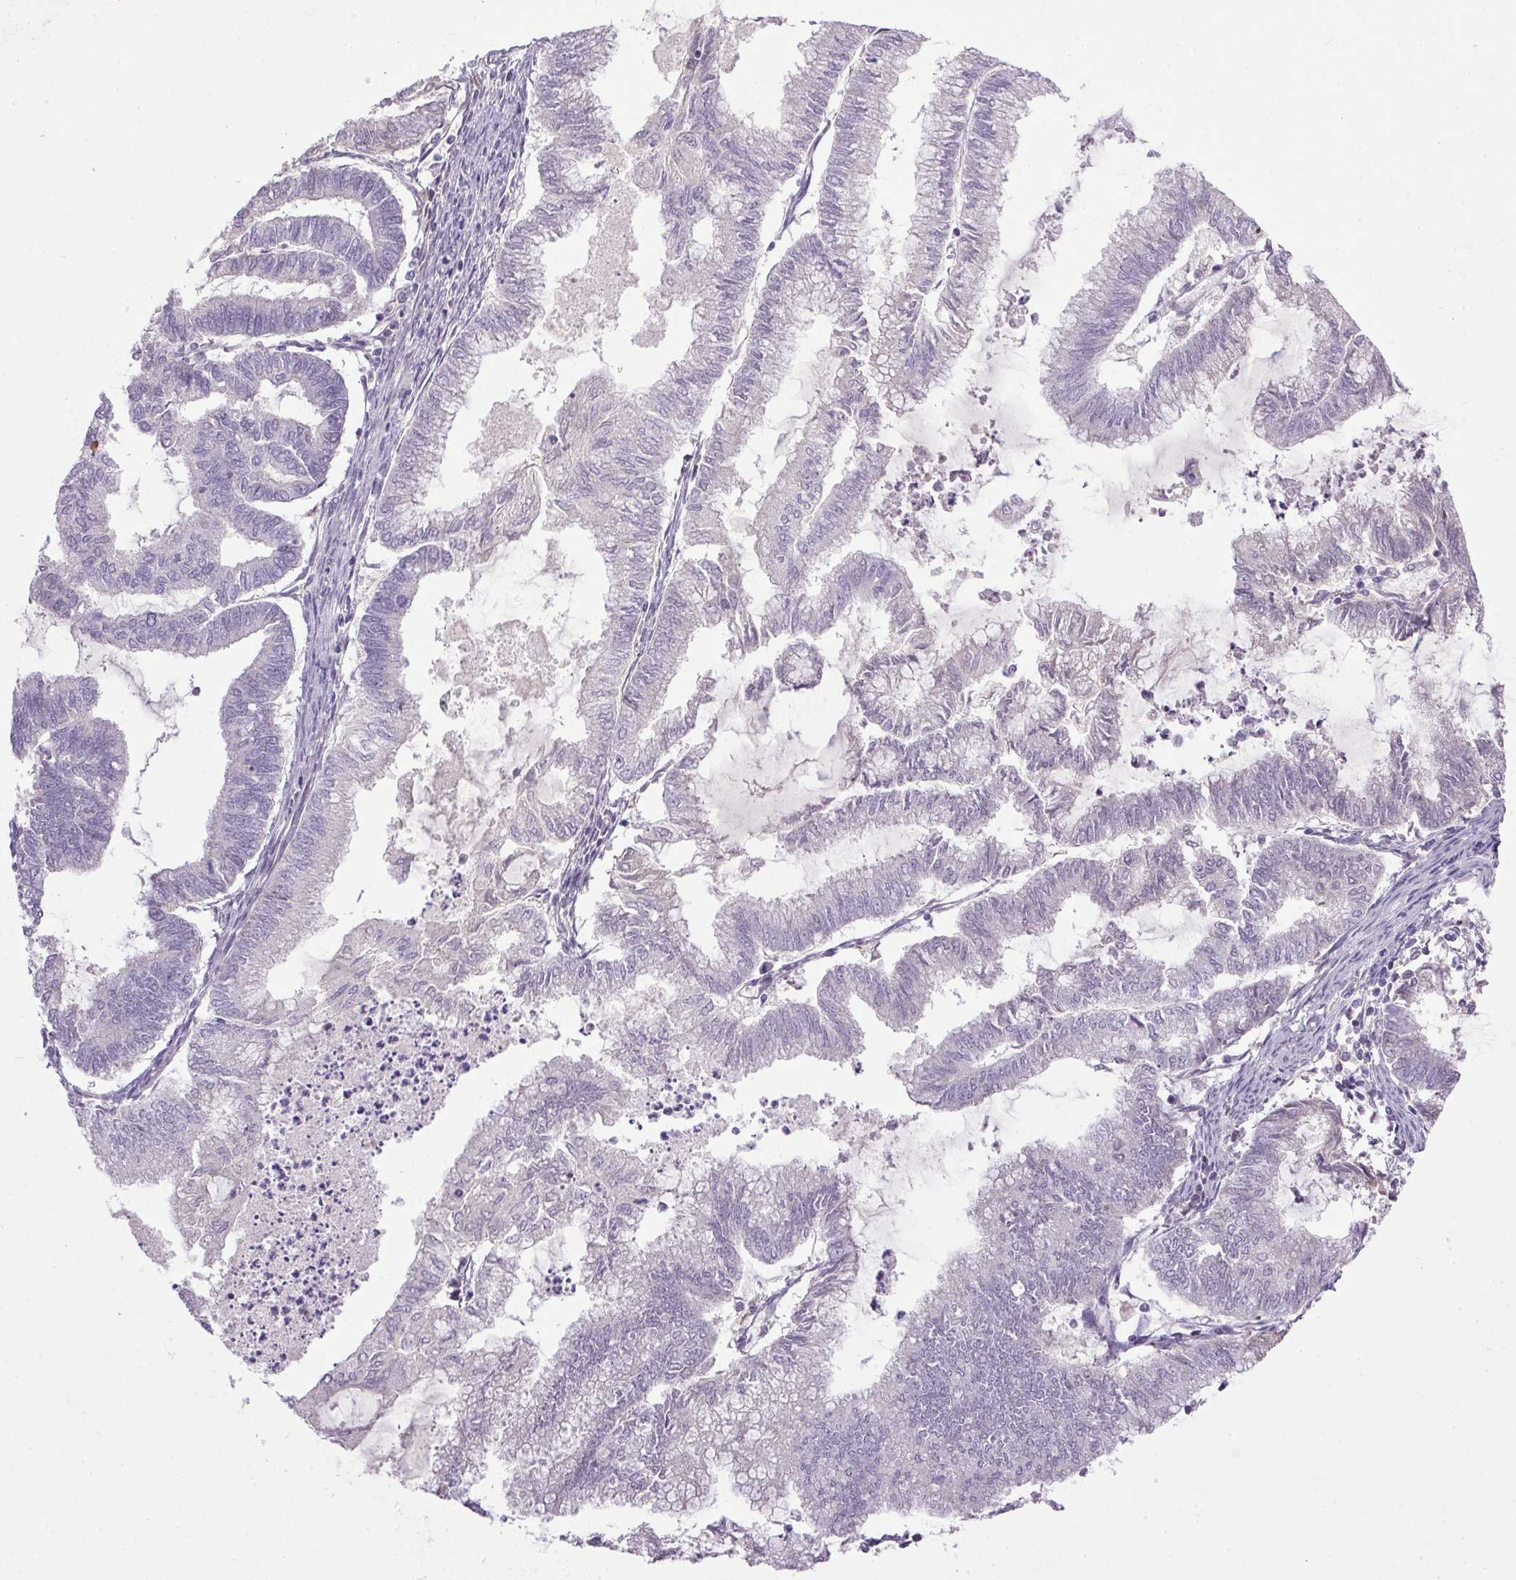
{"staining": {"intensity": "negative", "quantity": "none", "location": "none"}, "tissue": "endometrial cancer", "cell_type": "Tumor cells", "image_type": "cancer", "snomed": [{"axis": "morphology", "description": "Adenocarcinoma, NOS"}, {"axis": "topography", "description": "Endometrium"}], "caption": "A micrograph of endometrial adenocarcinoma stained for a protein displays no brown staining in tumor cells.", "gene": "APOC4", "patient": {"sex": "female", "age": 79}}